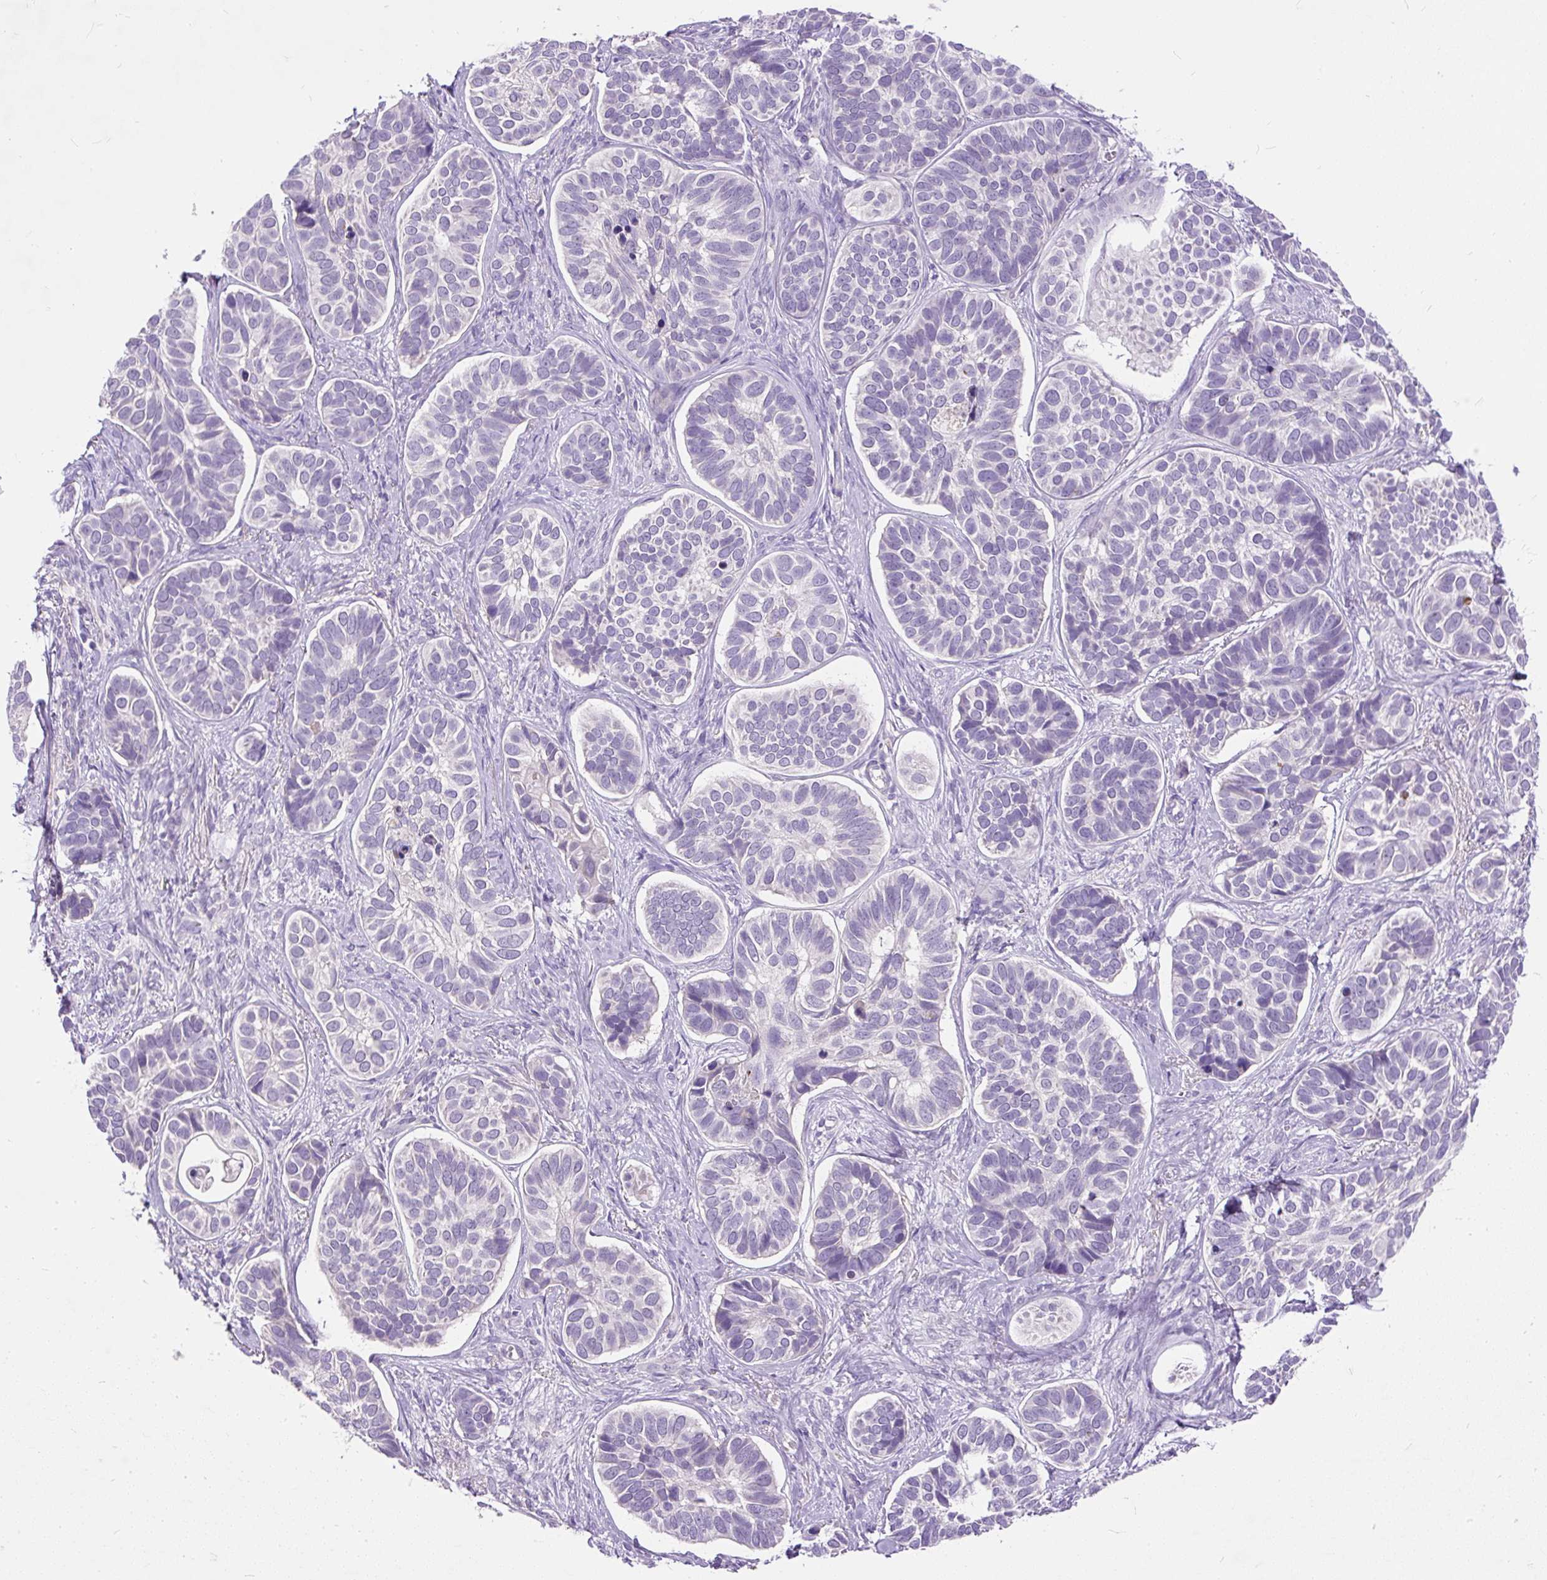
{"staining": {"intensity": "negative", "quantity": "none", "location": "none"}, "tissue": "skin cancer", "cell_type": "Tumor cells", "image_type": "cancer", "snomed": [{"axis": "morphology", "description": "Basal cell carcinoma"}, {"axis": "topography", "description": "Skin"}], "caption": "High power microscopy micrograph of an immunohistochemistry (IHC) photomicrograph of skin cancer, revealing no significant staining in tumor cells. (DAB (3,3'-diaminobenzidine) immunohistochemistry, high magnification).", "gene": "KRTAP20-3", "patient": {"sex": "male", "age": 62}}